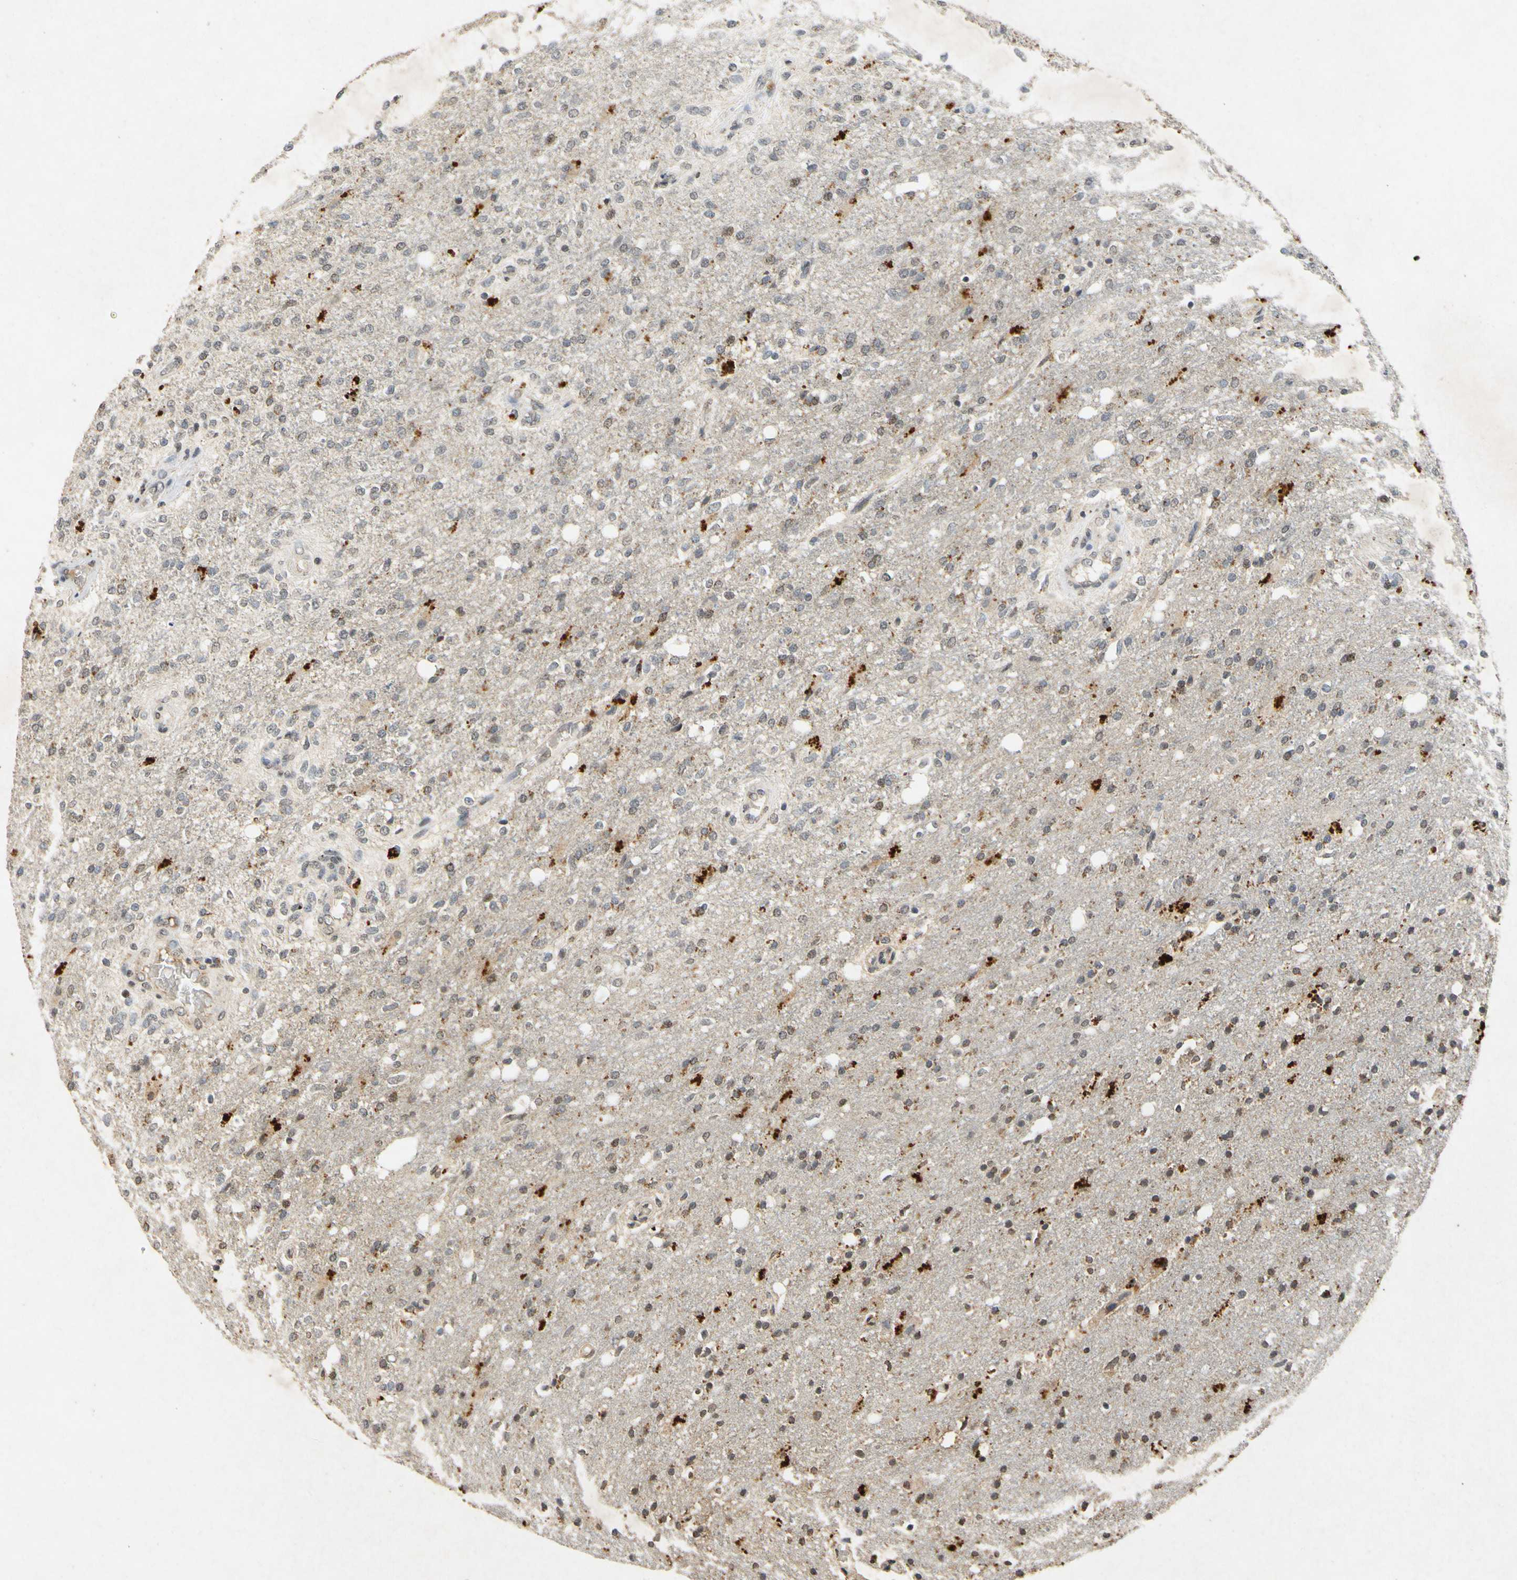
{"staining": {"intensity": "moderate", "quantity": "<25%", "location": "cytoplasmic/membranous"}, "tissue": "glioma", "cell_type": "Tumor cells", "image_type": "cancer", "snomed": [{"axis": "morphology", "description": "Normal tissue, NOS"}, {"axis": "morphology", "description": "Glioma, malignant, High grade"}, {"axis": "topography", "description": "Cerebral cortex"}], "caption": "Protein expression analysis of glioma exhibits moderate cytoplasmic/membranous positivity in about <25% of tumor cells.", "gene": "CP", "patient": {"sex": "male", "age": 77}}